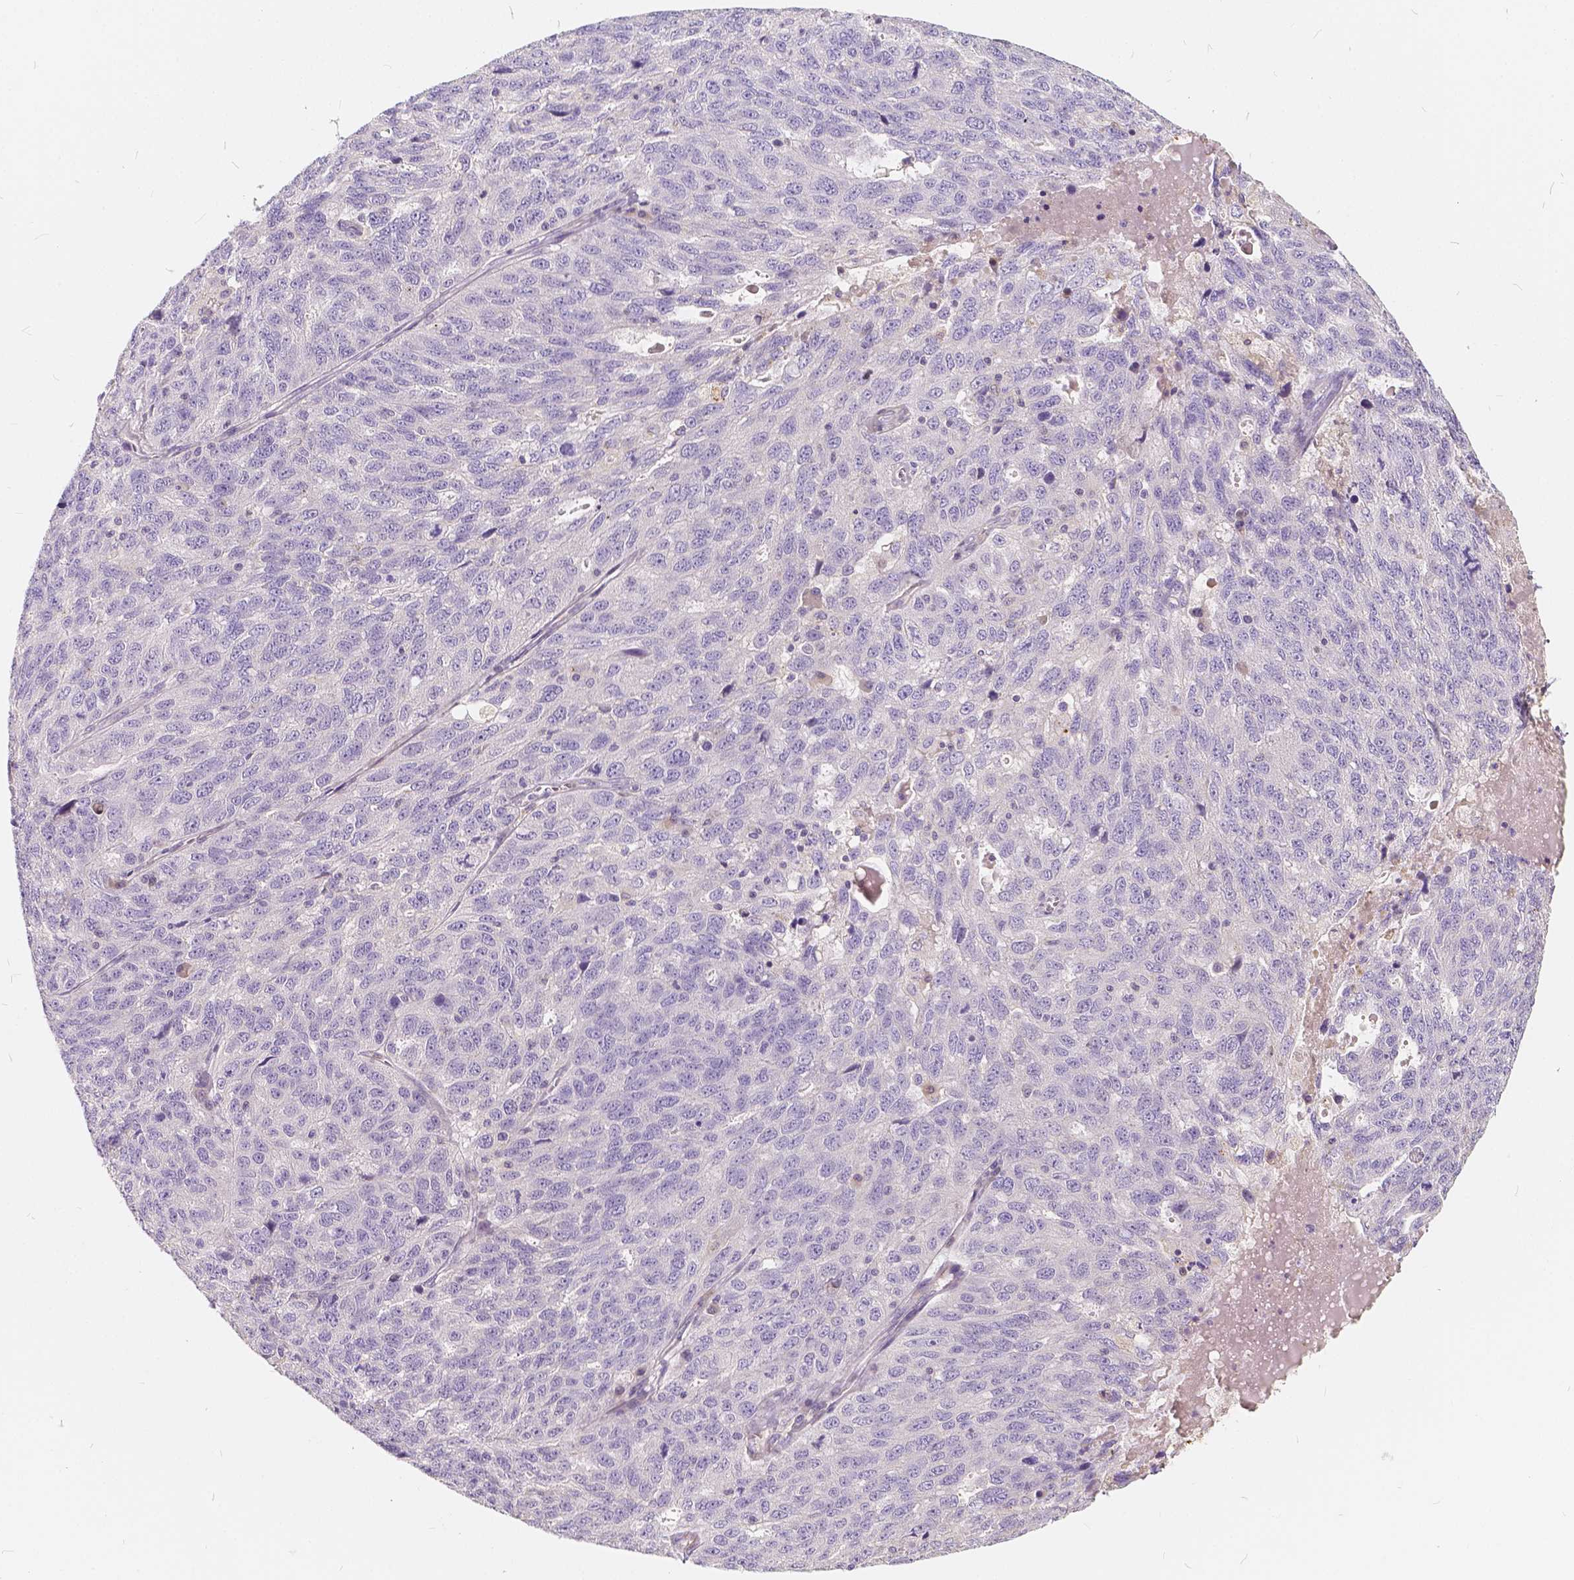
{"staining": {"intensity": "negative", "quantity": "none", "location": "none"}, "tissue": "ovarian cancer", "cell_type": "Tumor cells", "image_type": "cancer", "snomed": [{"axis": "morphology", "description": "Cystadenocarcinoma, serous, NOS"}, {"axis": "topography", "description": "Ovary"}], "caption": "IHC image of neoplastic tissue: human ovarian cancer stained with DAB displays no significant protein positivity in tumor cells.", "gene": "KIAA0513", "patient": {"sex": "female", "age": 71}}